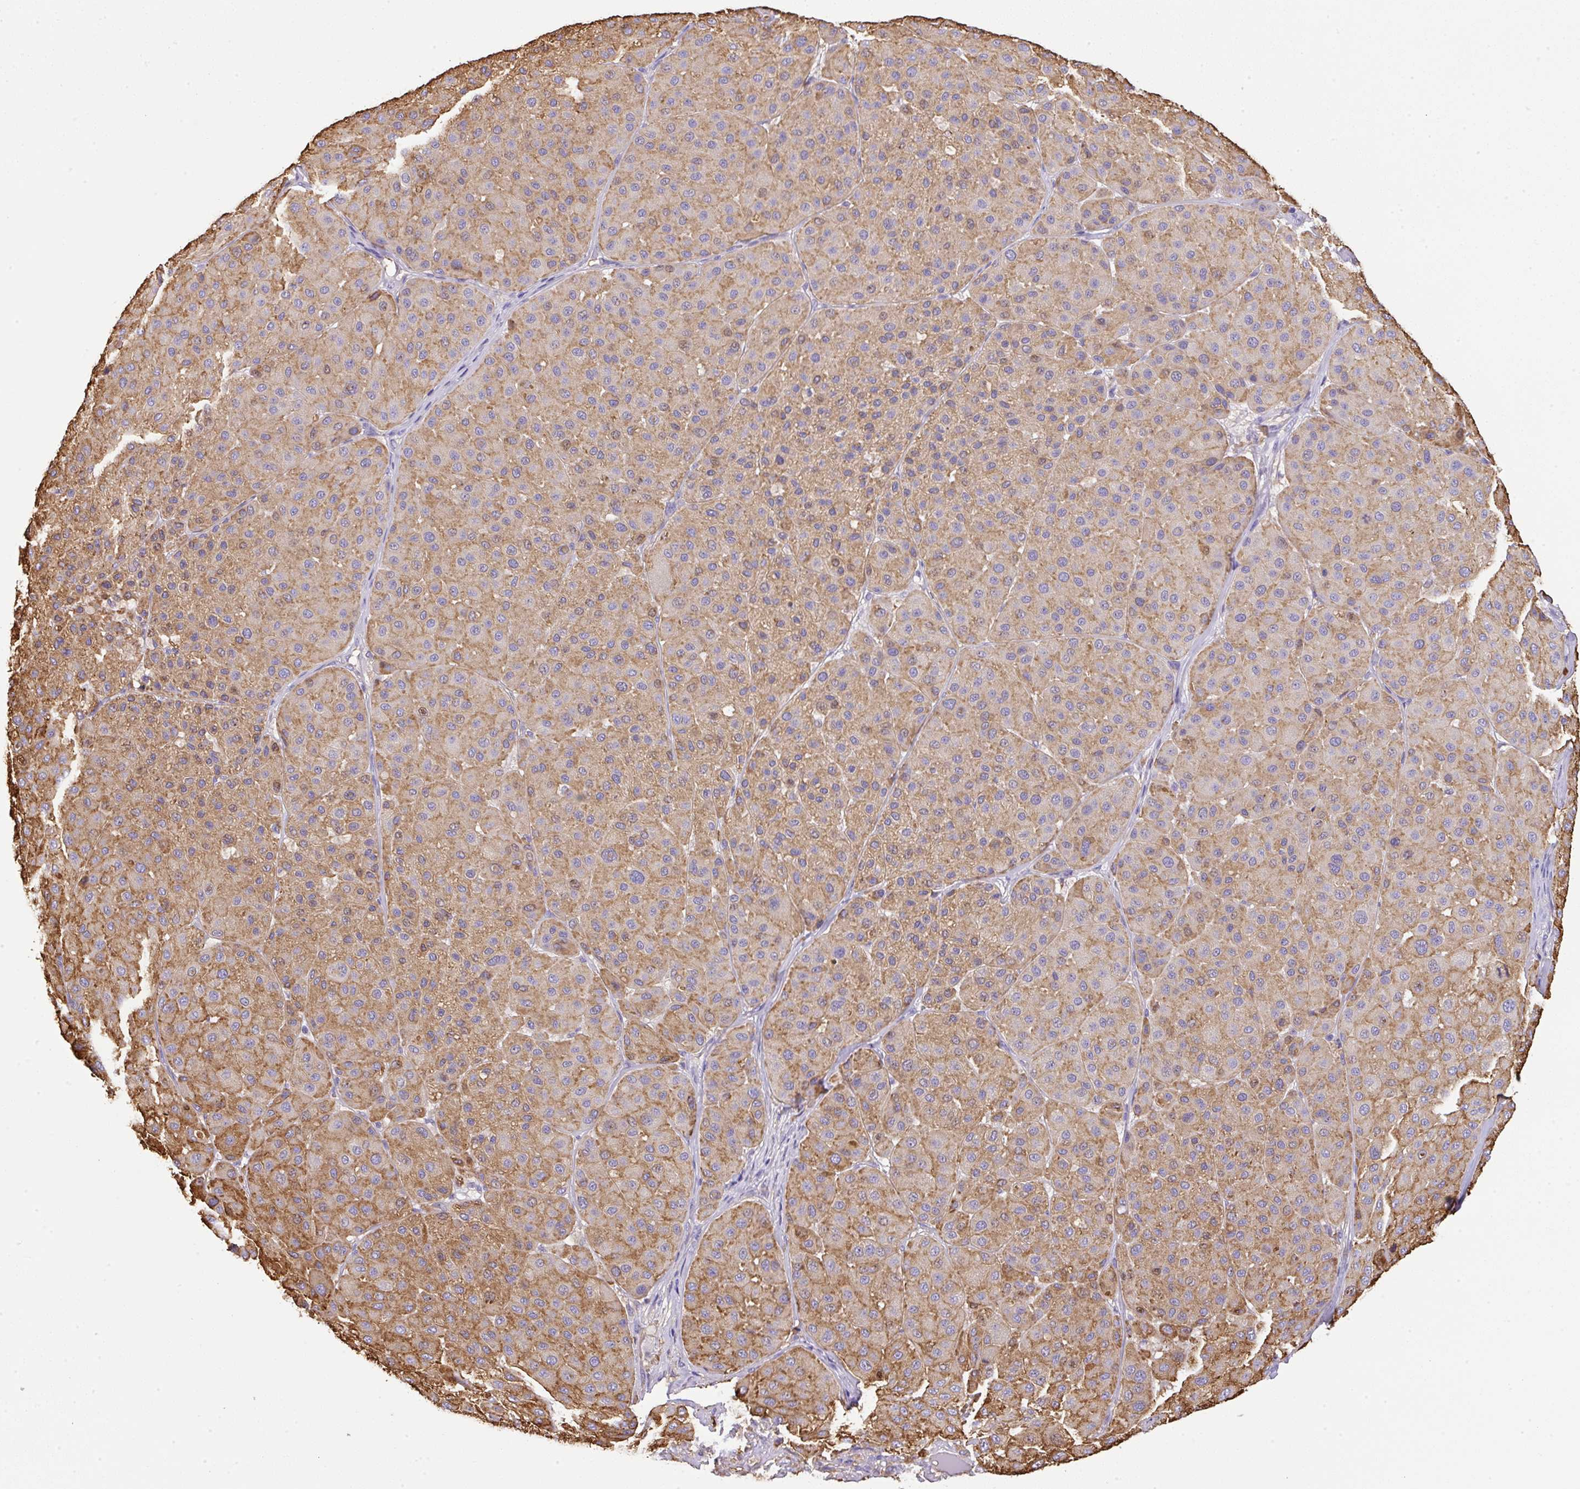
{"staining": {"intensity": "moderate", "quantity": "25%-75%", "location": "cytoplasmic/membranous"}, "tissue": "melanoma", "cell_type": "Tumor cells", "image_type": "cancer", "snomed": [{"axis": "morphology", "description": "Malignant melanoma, Metastatic site"}, {"axis": "topography", "description": "Smooth muscle"}], "caption": "Moderate cytoplasmic/membranous expression for a protein is present in approximately 25%-75% of tumor cells of melanoma using immunohistochemistry (IHC).", "gene": "MAGEB5", "patient": {"sex": "male", "age": 41}}